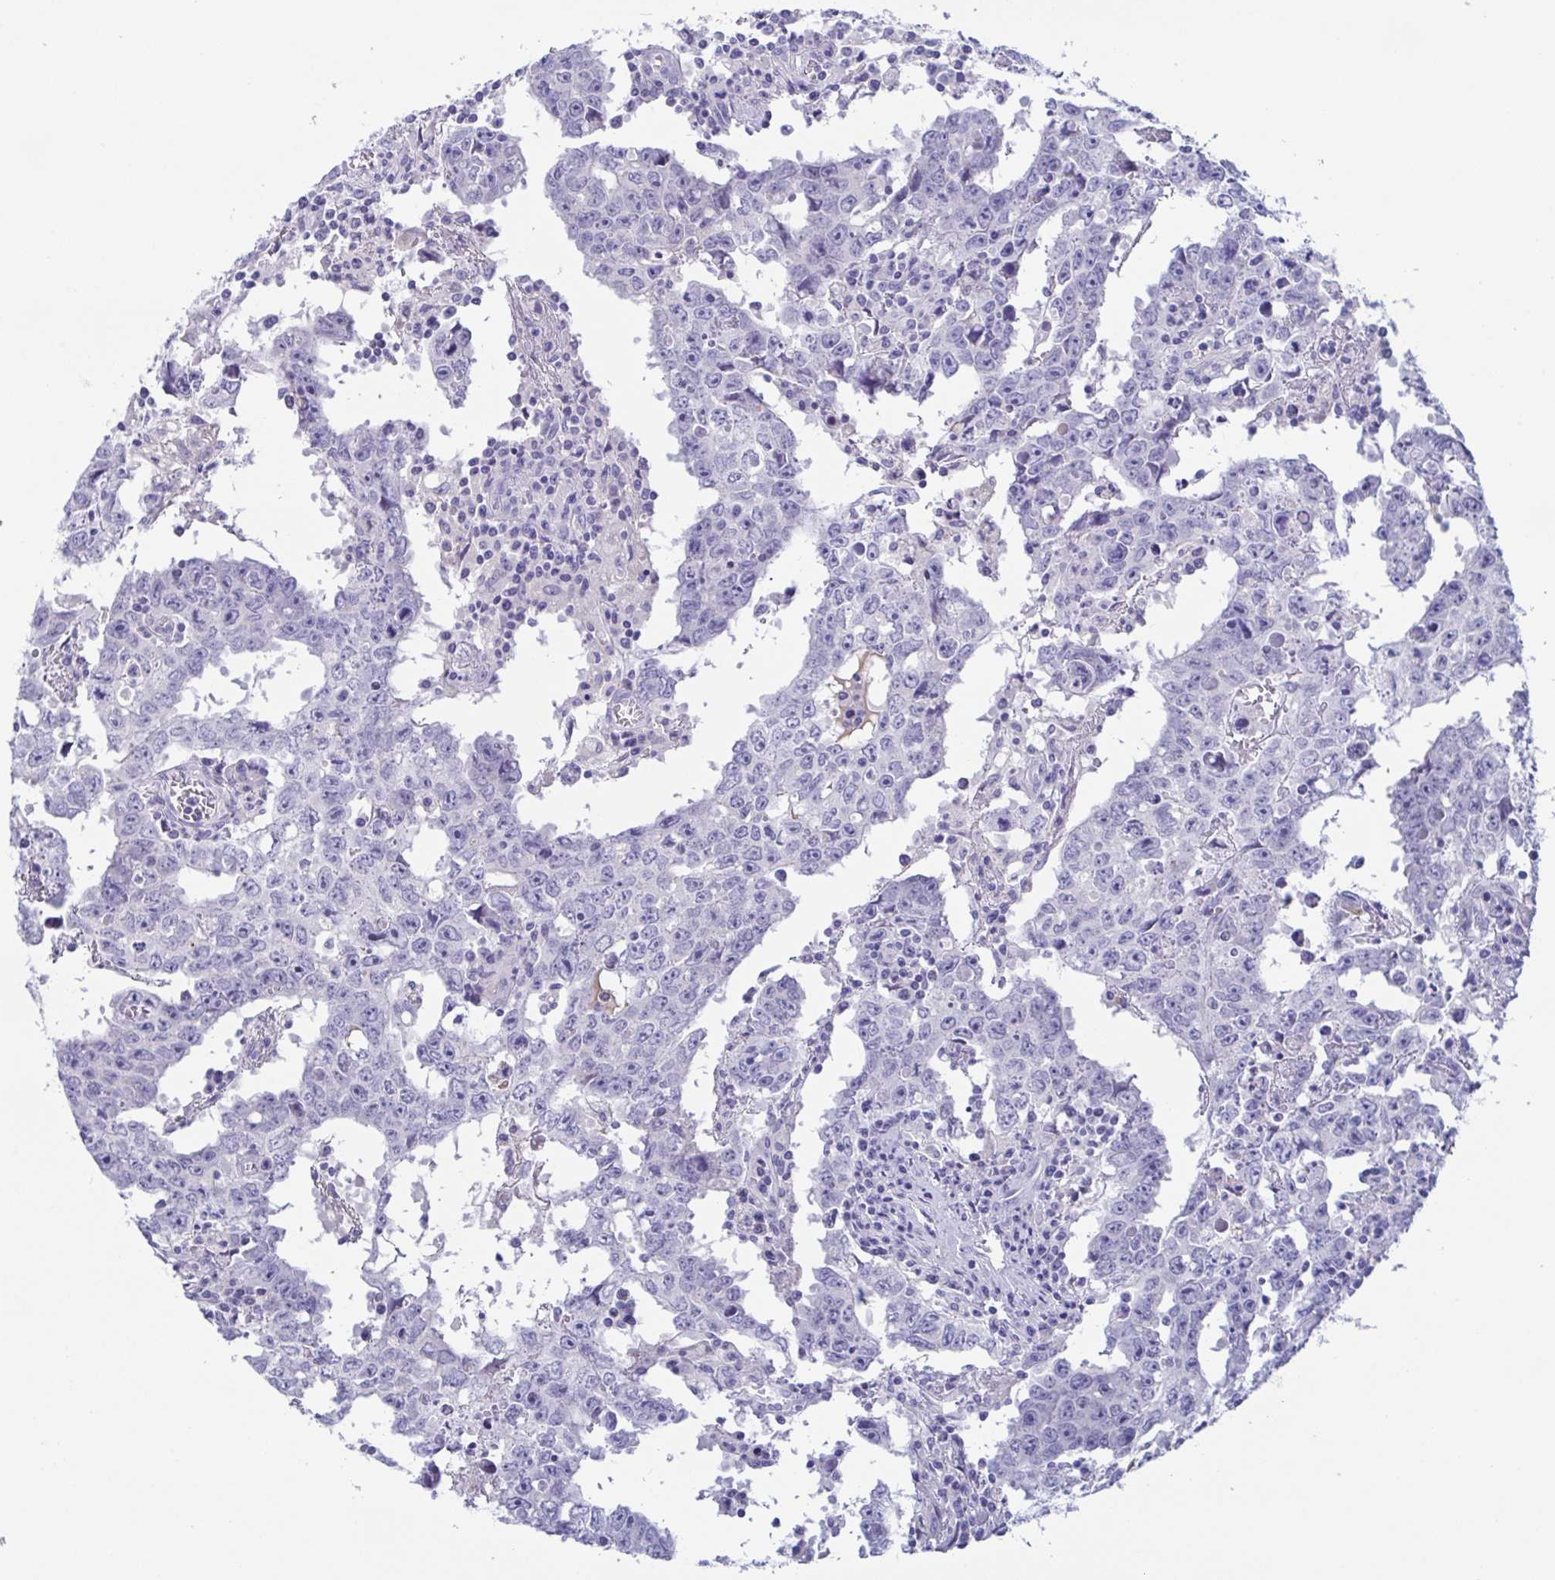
{"staining": {"intensity": "negative", "quantity": "none", "location": "none"}, "tissue": "testis cancer", "cell_type": "Tumor cells", "image_type": "cancer", "snomed": [{"axis": "morphology", "description": "Carcinoma, Embryonal, NOS"}, {"axis": "topography", "description": "Testis"}], "caption": "A histopathology image of human testis cancer (embryonal carcinoma) is negative for staining in tumor cells.", "gene": "TREH", "patient": {"sex": "male", "age": 22}}